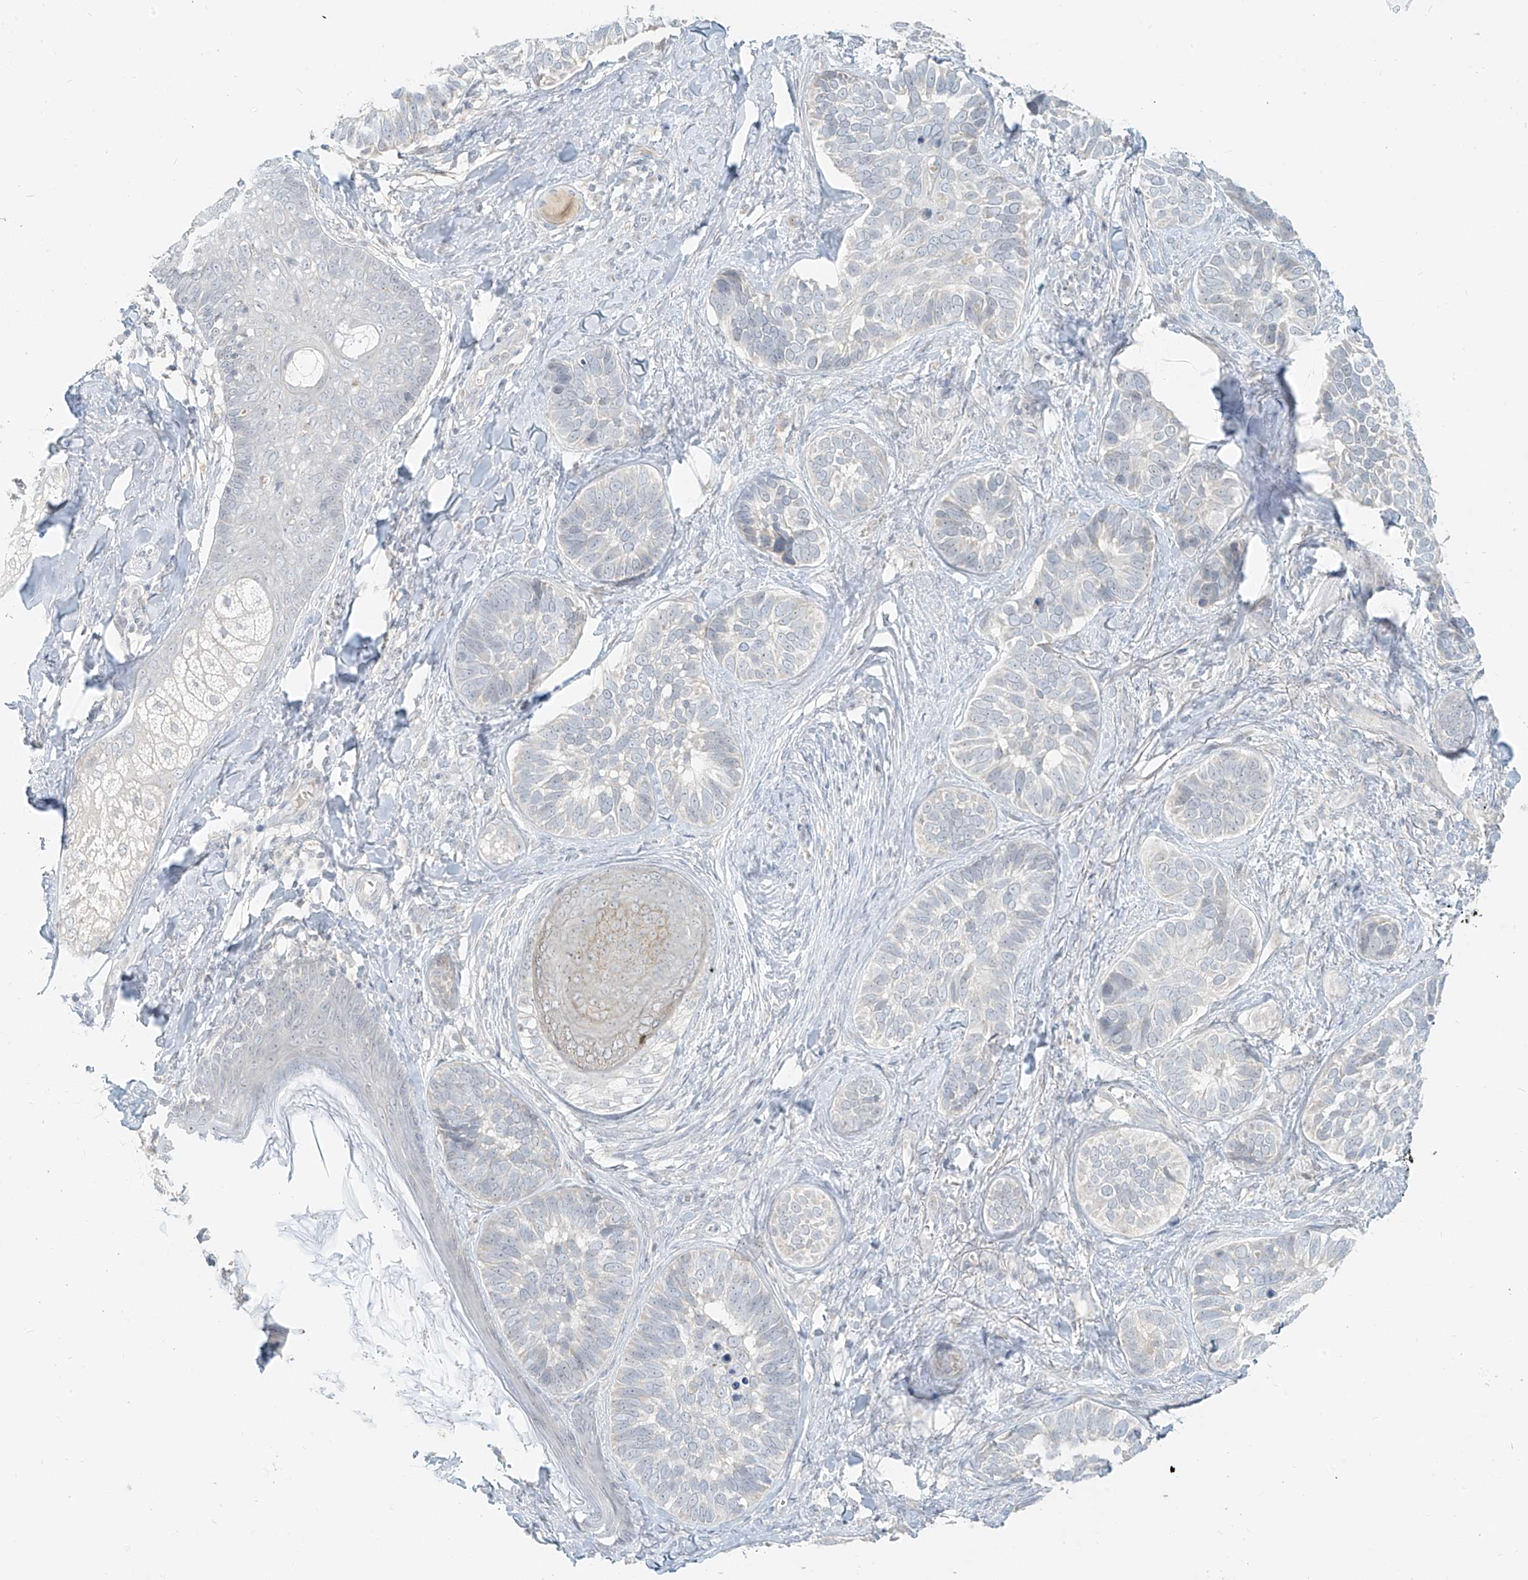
{"staining": {"intensity": "negative", "quantity": "none", "location": "none"}, "tissue": "skin cancer", "cell_type": "Tumor cells", "image_type": "cancer", "snomed": [{"axis": "morphology", "description": "Basal cell carcinoma"}, {"axis": "topography", "description": "Skin"}], "caption": "Tumor cells show no significant staining in basal cell carcinoma (skin).", "gene": "C2orf42", "patient": {"sex": "male", "age": 62}}